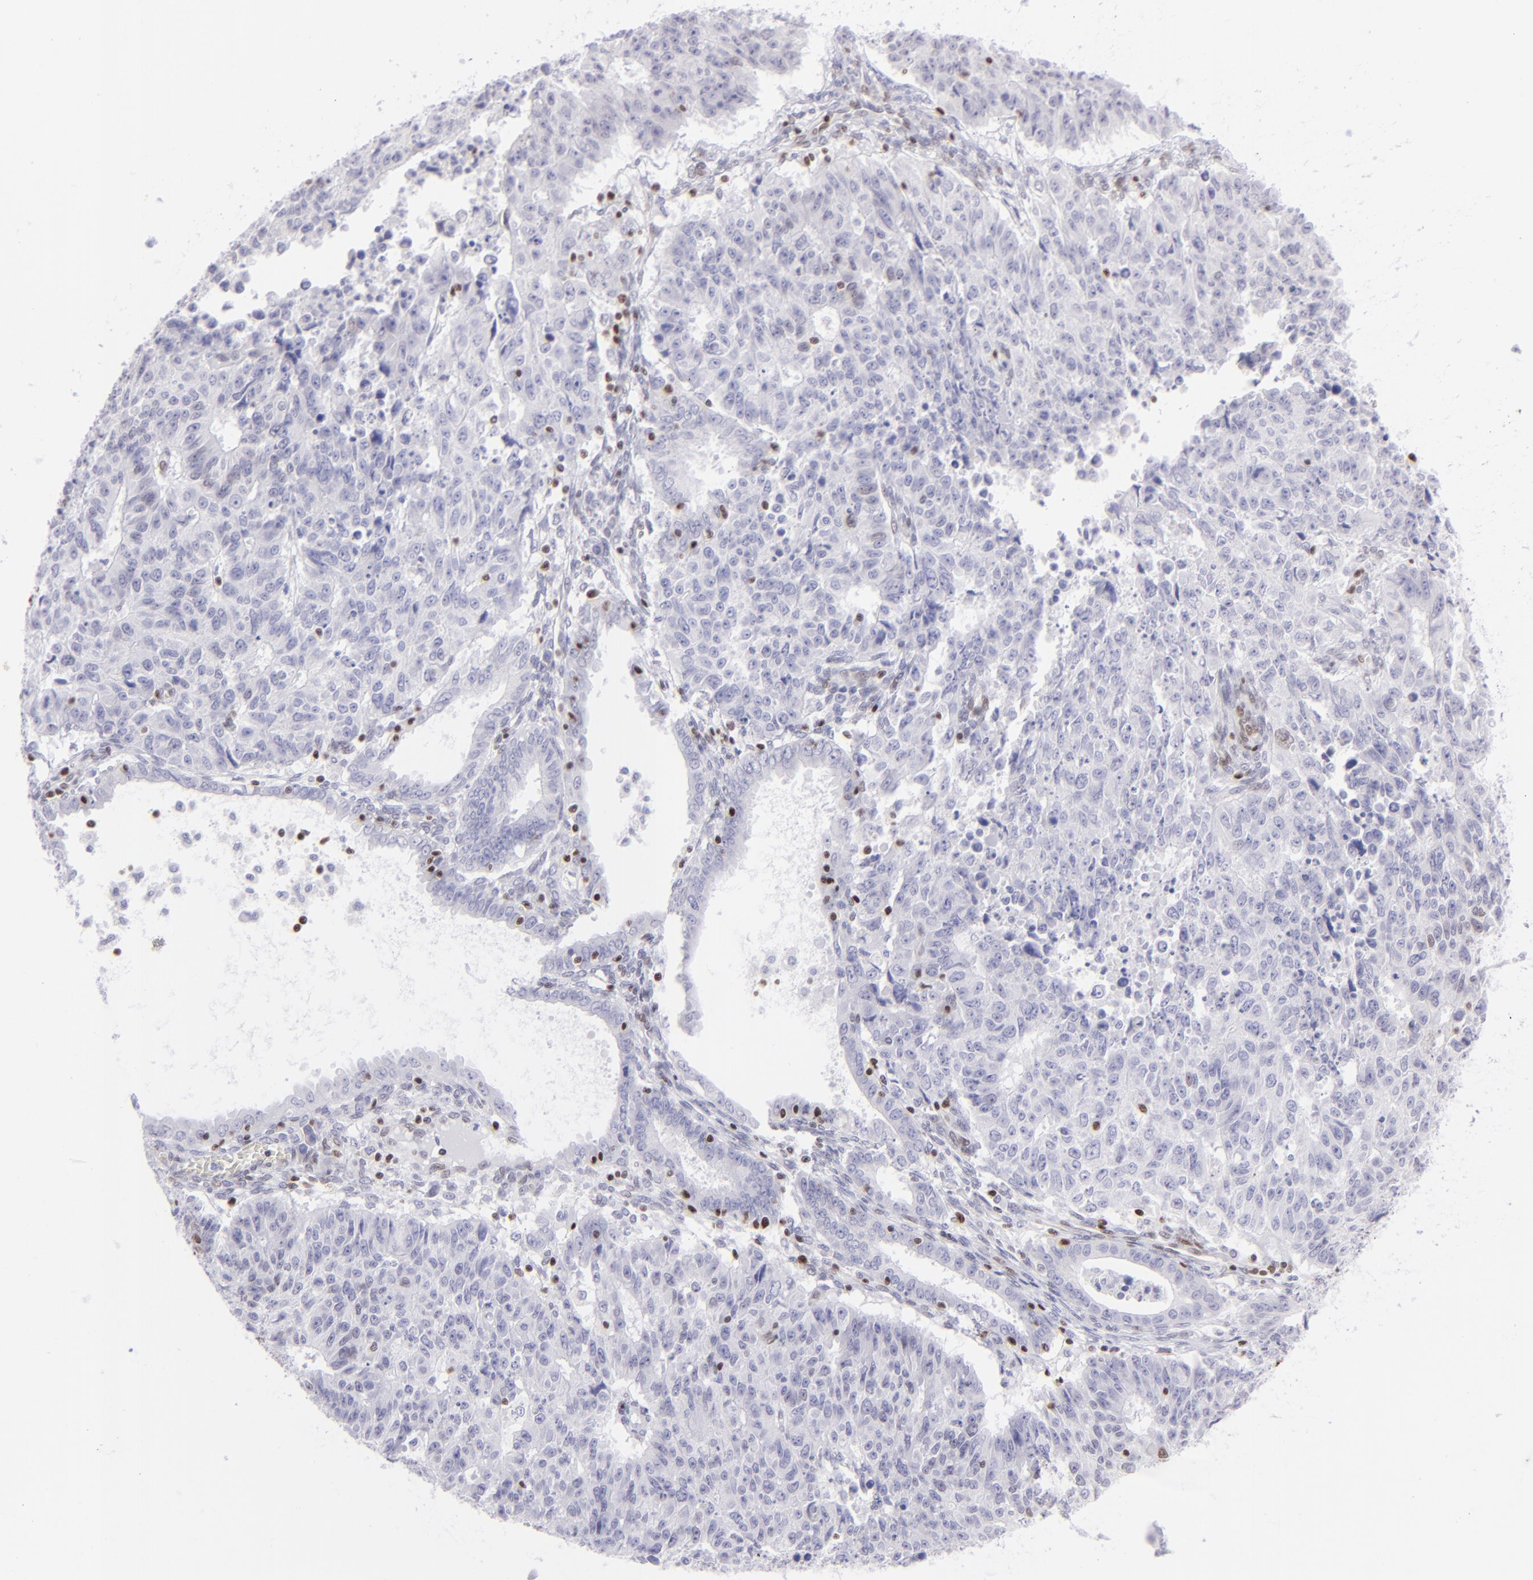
{"staining": {"intensity": "negative", "quantity": "none", "location": "none"}, "tissue": "endometrial cancer", "cell_type": "Tumor cells", "image_type": "cancer", "snomed": [{"axis": "morphology", "description": "Adenocarcinoma, NOS"}, {"axis": "topography", "description": "Endometrium"}], "caption": "Adenocarcinoma (endometrial) was stained to show a protein in brown. There is no significant expression in tumor cells.", "gene": "ETS1", "patient": {"sex": "female", "age": 42}}